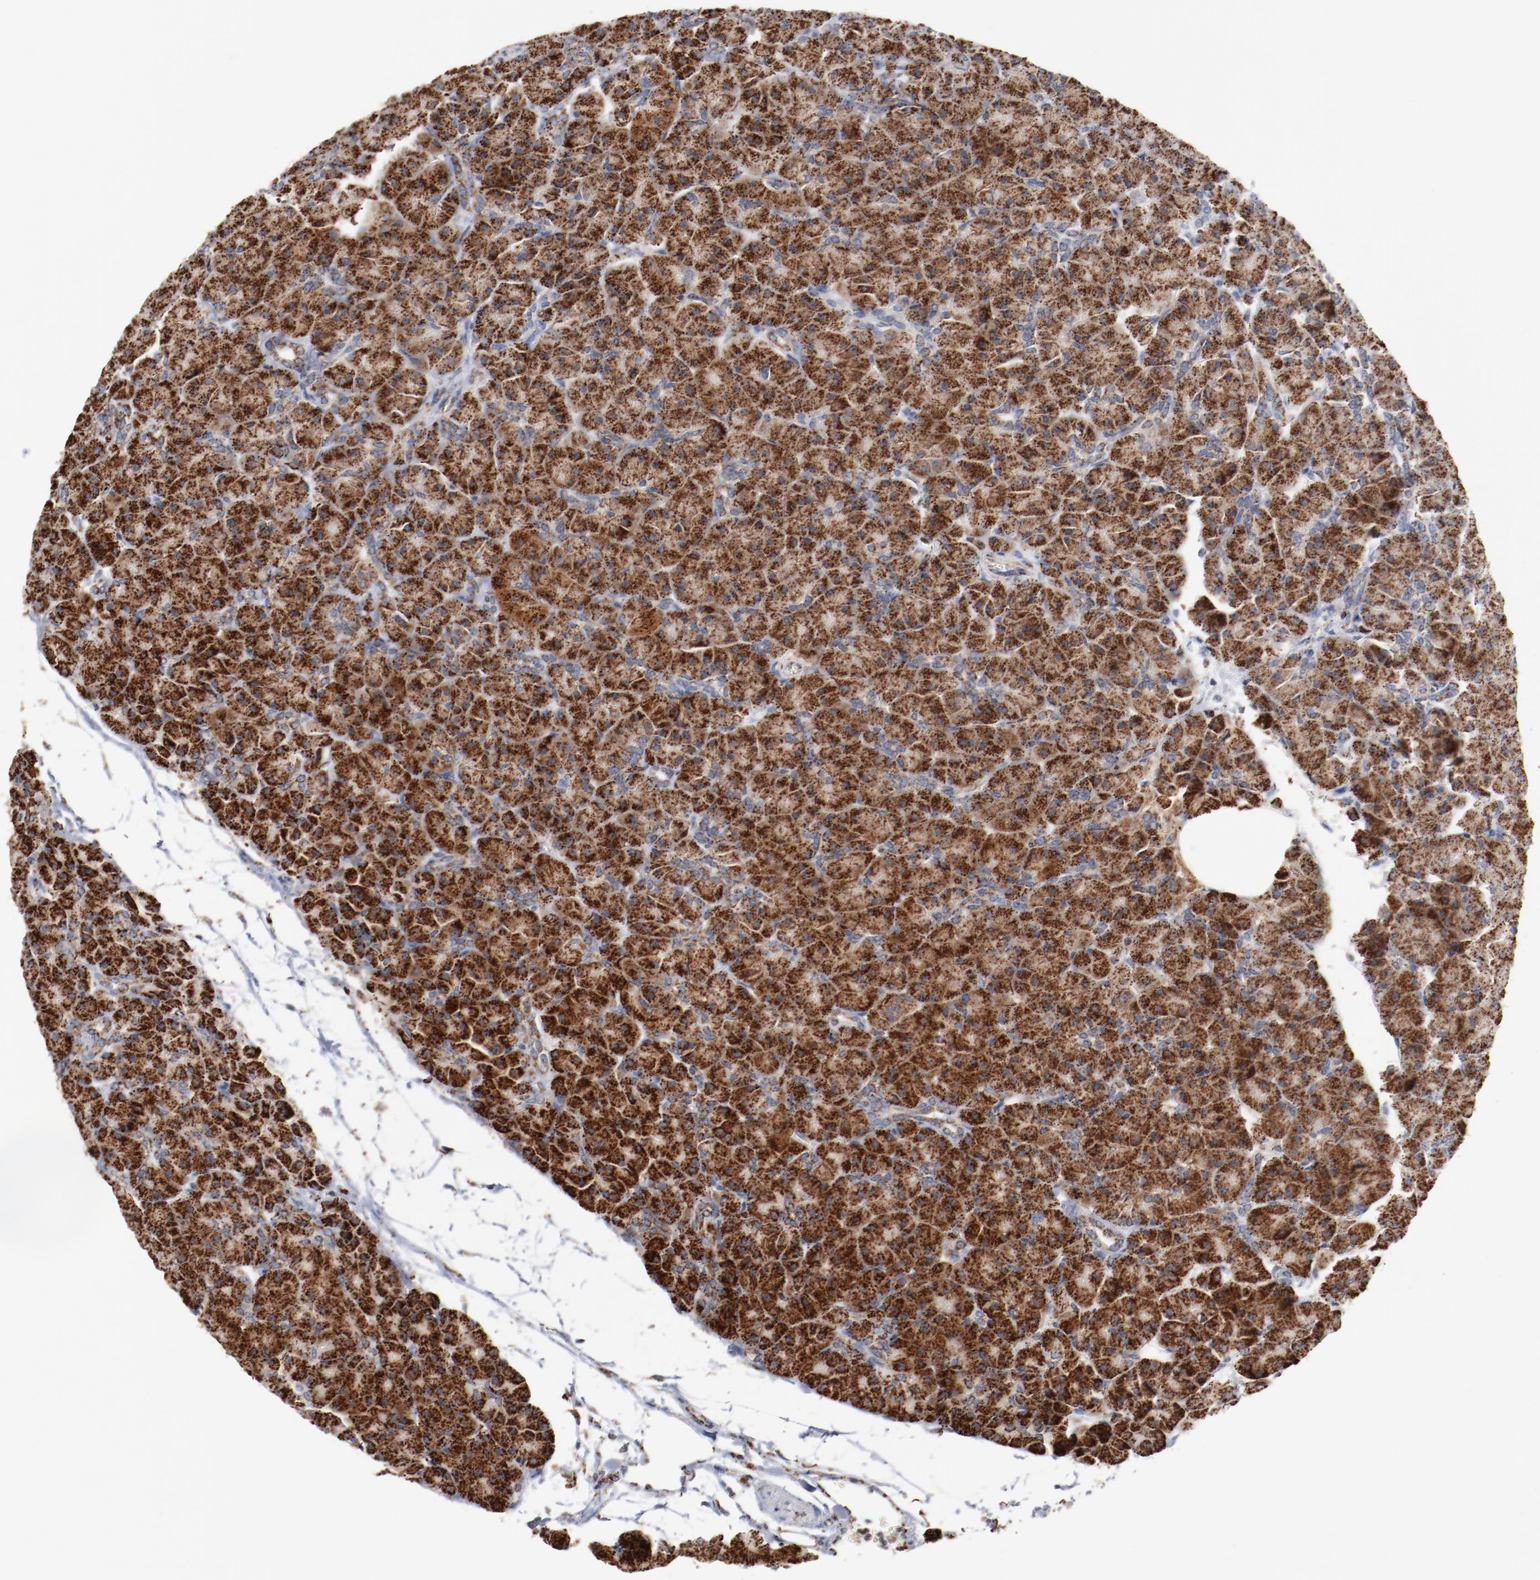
{"staining": {"intensity": "strong", "quantity": ">75%", "location": "cytoplasmic/membranous"}, "tissue": "pancreas", "cell_type": "Exocrine glandular cells", "image_type": "normal", "snomed": [{"axis": "morphology", "description": "Normal tissue, NOS"}, {"axis": "topography", "description": "Pancreas"}], "caption": "IHC (DAB (3,3'-diaminobenzidine)) staining of unremarkable human pancreas reveals strong cytoplasmic/membranous protein positivity in about >75% of exocrine glandular cells.", "gene": "NDUFS4", "patient": {"sex": "male", "age": 66}}